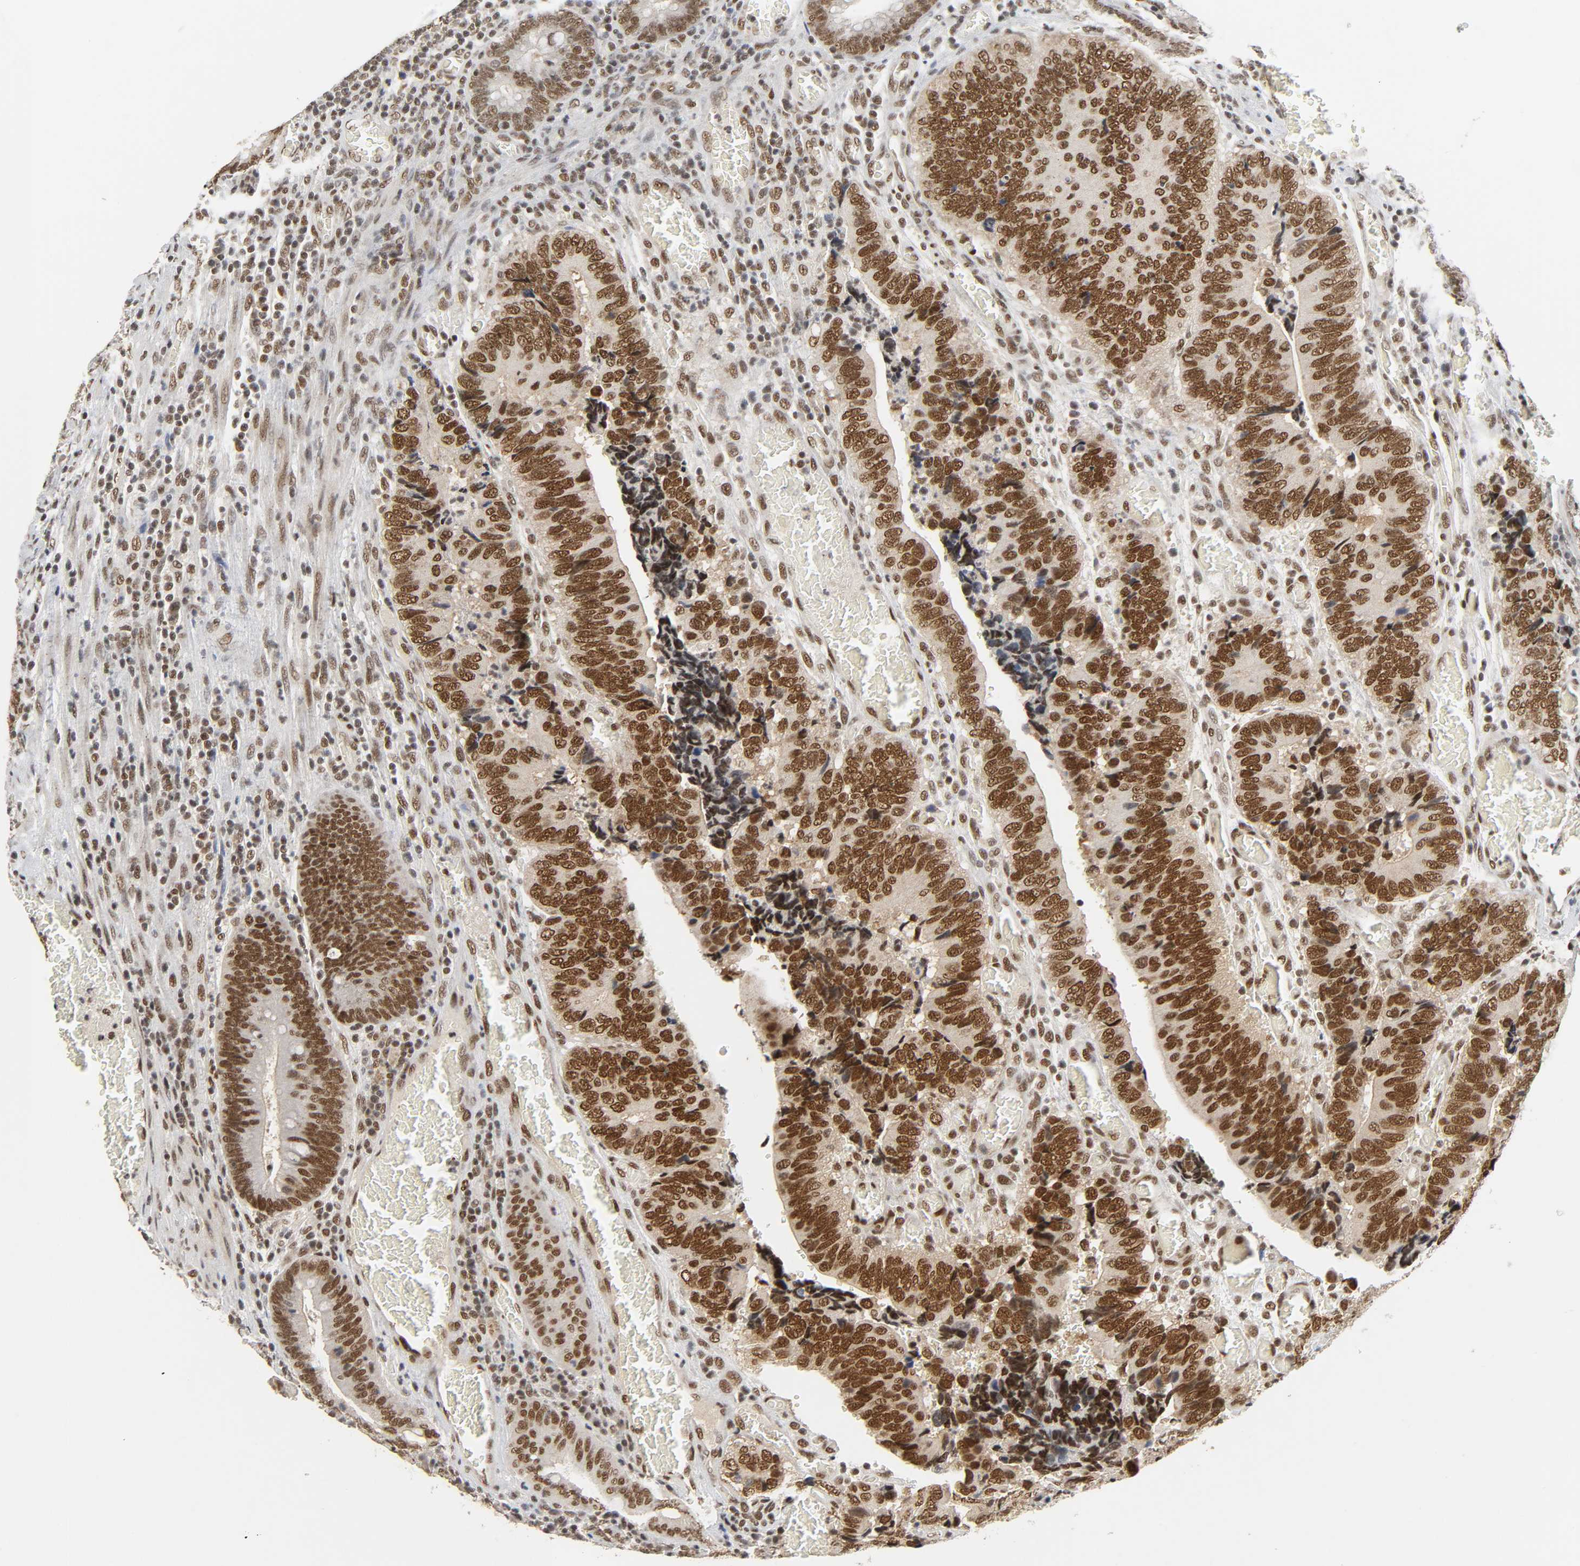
{"staining": {"intensity": "strong", "quantity": ">75%", "location": "nuclear"}, "tissue": "colorectal cancer", "cell_type": "Tumor cells", "image_type": "cancer", "snomed": [{"axis": "morphology", "description": "Adenocarcinoma, NOS"}, {"axis": "topography", "description": "Colon"}], "caption": "Immunohistochemistry image of neoplastic tissue: adenocarcinoma (colorectal) stained using immunohistochemistry reveals high levels of strong protein expression localized specifically in the nuclear of tumor cells, appearing as a nuclear brown color.", "gene": "NCOA6", "patient": {"sex": "male", "age": 72}}